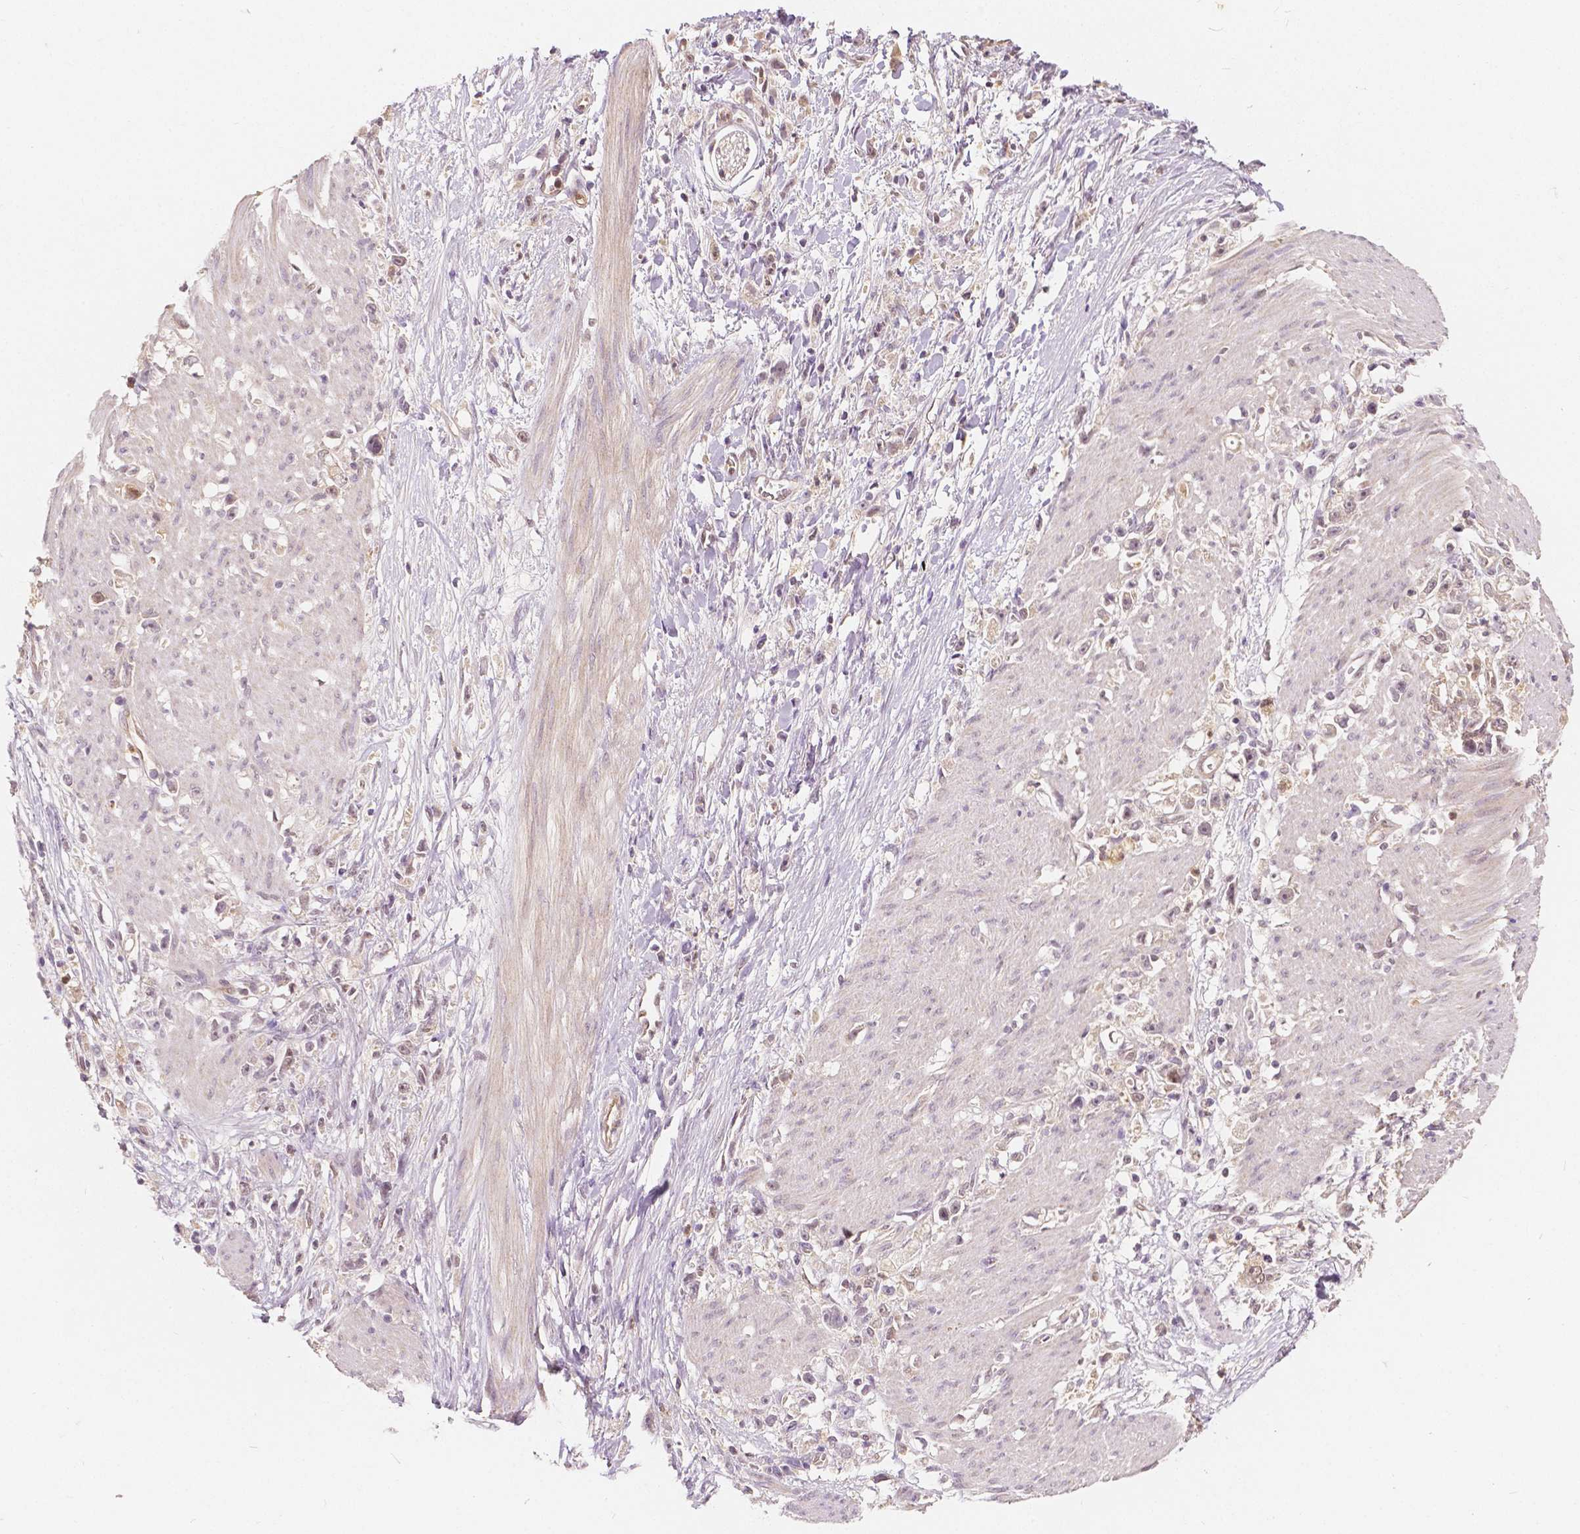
{"staining": {"intensity": "moderate", "quantity": "25%-75%", "location": "cytoplasmic/membranous,nuclear"}, "tissue": "stomach cancer", "cell_type": "Tumor cells", "image_type": "cancer", "snomed": [{"axis": "morphology", "description": "Adenocarcinoma, NOS"}, {"axis": "topography", "description": "Stomach"}], "caption": "Immunohistochemical staining of stomach adenocarcinoma exhibits medium levels of moderate cytoplasmic/membranous and nuclear staining in approximately 25%-75% of tumor cells.", "gene": "NAPRT", "patient": {"sex": "female", "age": 59}}